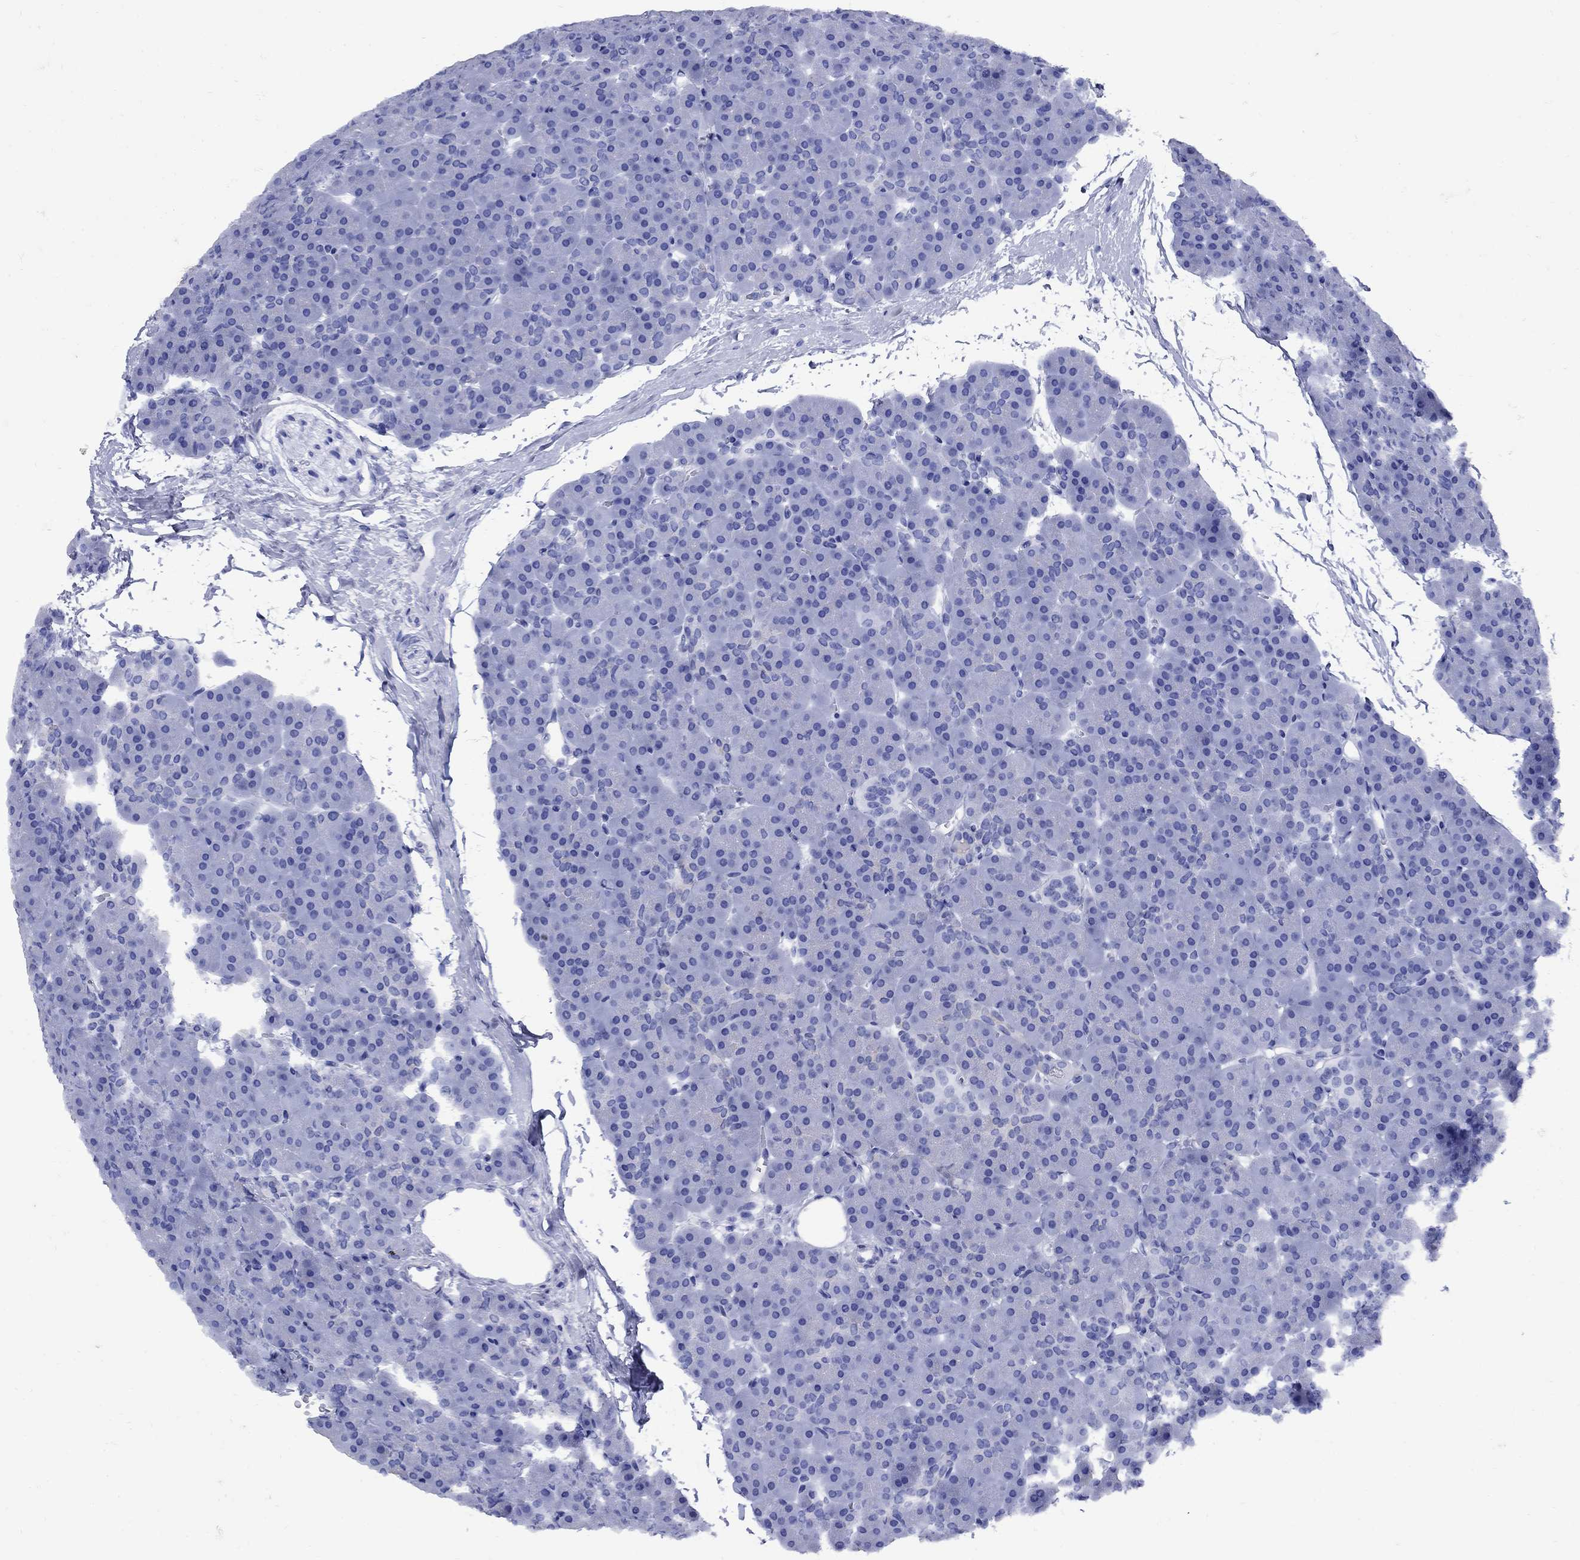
{"staining": {"intensity": "negative", "quantity": "none", "location": "none"}, "tissue": "pancreas", "cell_type": "Exocrine glandular cells", "image_type": "normal", "snomed": [{"axis": "morphology", "description": "Normal tissue, NOS"}, {"axis": "topography", "description": "Pancreas"}], "caption": "A high-resolution image shows IHC staining of unremarkable pancreas, which displays no significant expression in exocrine glandular cells. The staining was performed using DAB (3,3'-diaminobenzidine) to visualize the protein expression in brown, while the nuclei were stained in blue with hematoxylin (Magnification: 20x).", "gene": "CD1A", "patient": {"sex": "female", "age": 44}}